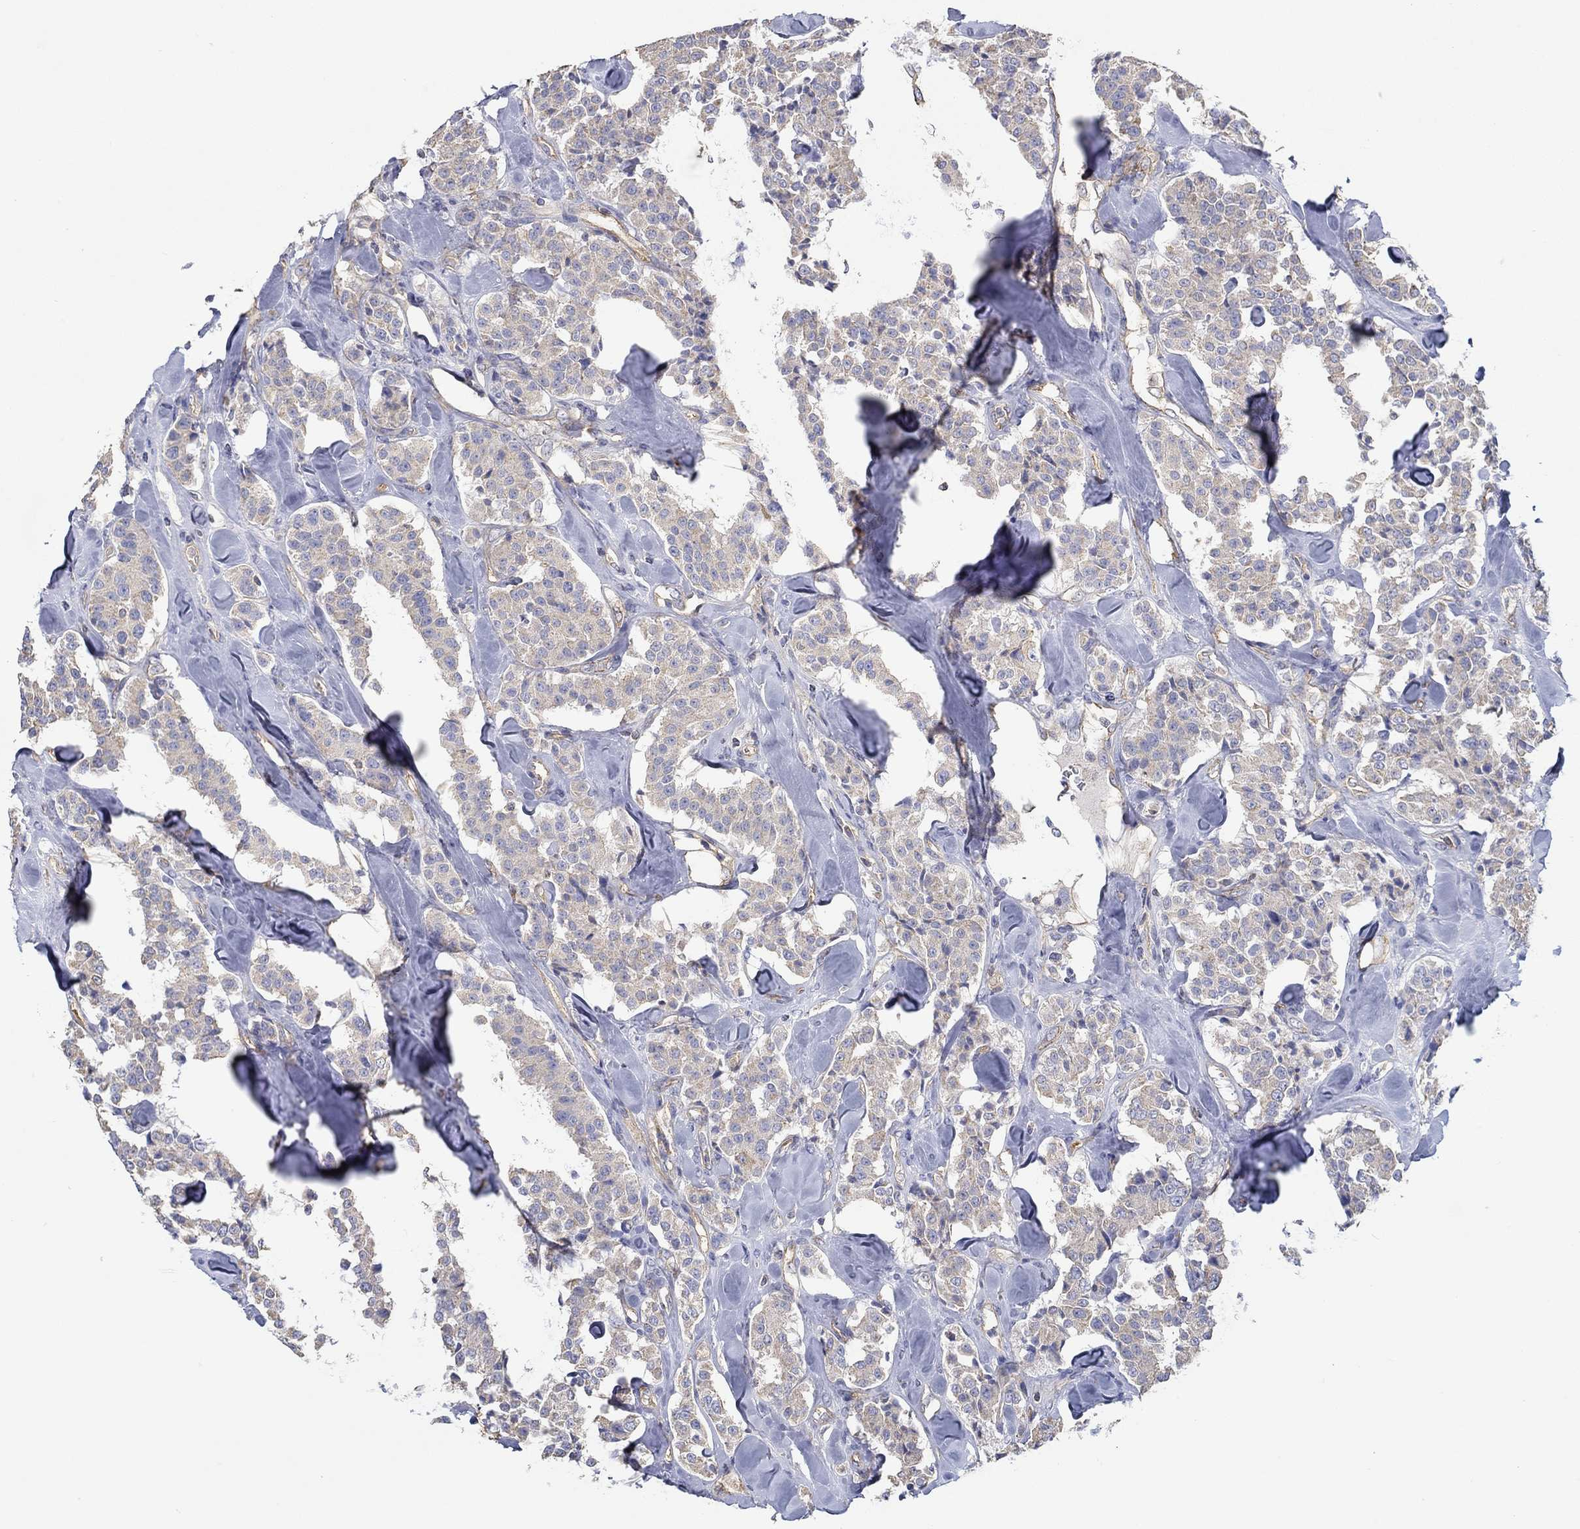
{"staining": {"intensity": "weak", "quantity": "25%-75%", "location": "cytoplasmic/membranous"}, "tissue": "carcinoid", "cell_type": "Tumor cells", "image_type": "cancer", "snomed": [{"axis": "morphology", "description": "Carcinoid, malignant, NOS"}, {"axis": "topography", "description": "Pancreas"}], "caption": "Protein staining exhibits weak cytoplasmic/membranous expression in approximately 25%-75% of tumor cells in carcinoid. (DAB = brown stain, brightfield microscopy at high magnification).", "gene": "BBOF1", "patient": {"sex": "male", "age": 41}}